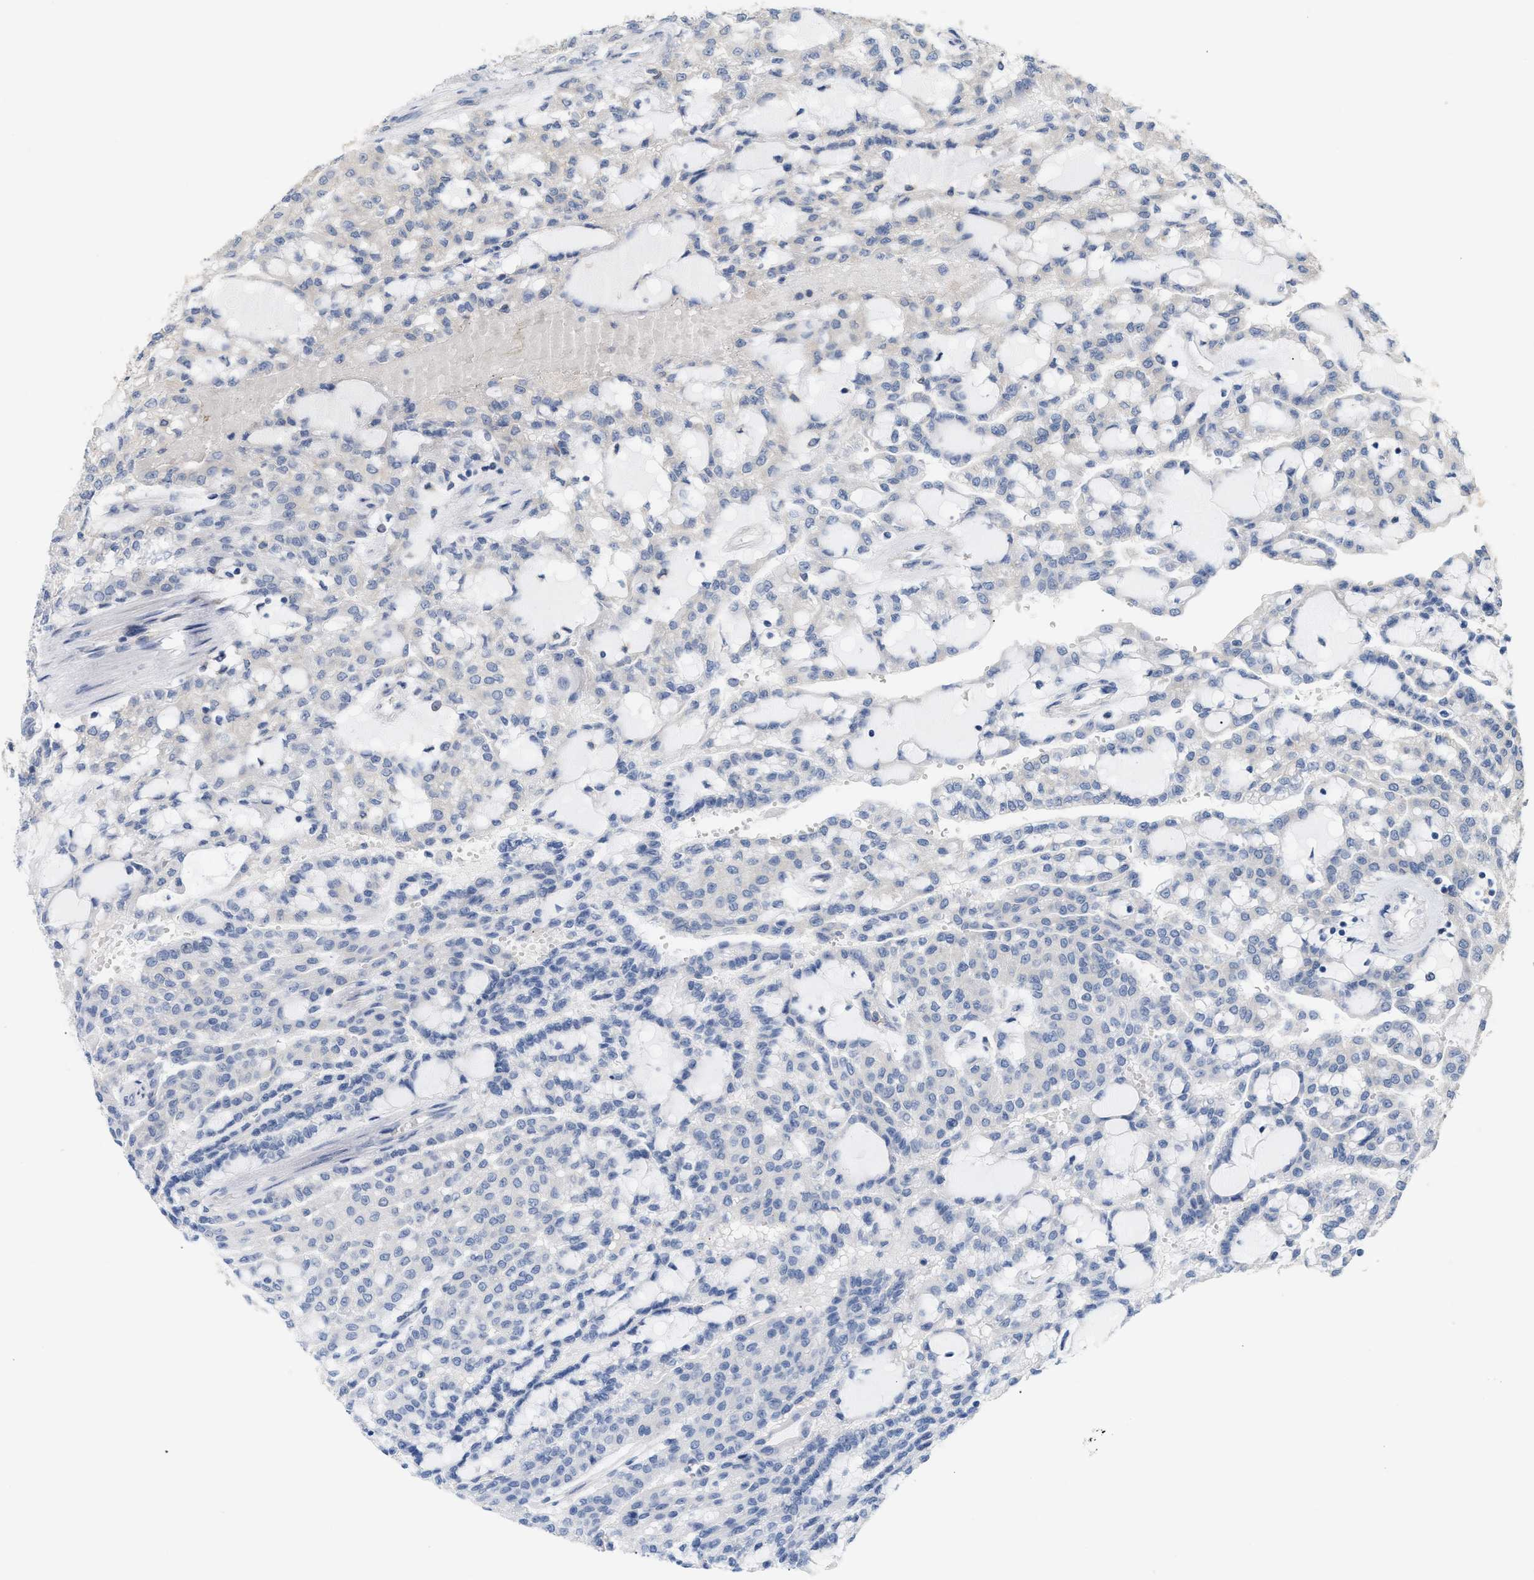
{"staining": {"intensity": "negative", "quantity": "none", "location": "none"}, "tissue": "renal cancer", "cell_type": "Tumor cells", "image_type": "cancer", "snomed": [{"axis": "morphology", "description": "Adenocarcinoma, NOS"}, {"axis": "topography", "description": "Kidney"}], "caption": "Immunohistochemistry (IHC) of adenocarcinoma (renal) displays no positivity in tumor cells. (DAB (3,3'-diaminobenzidine) IHC with hematoxylin counter stain).", "gene": "DBNL", "patient": {"sex": "male", "age": 63}}